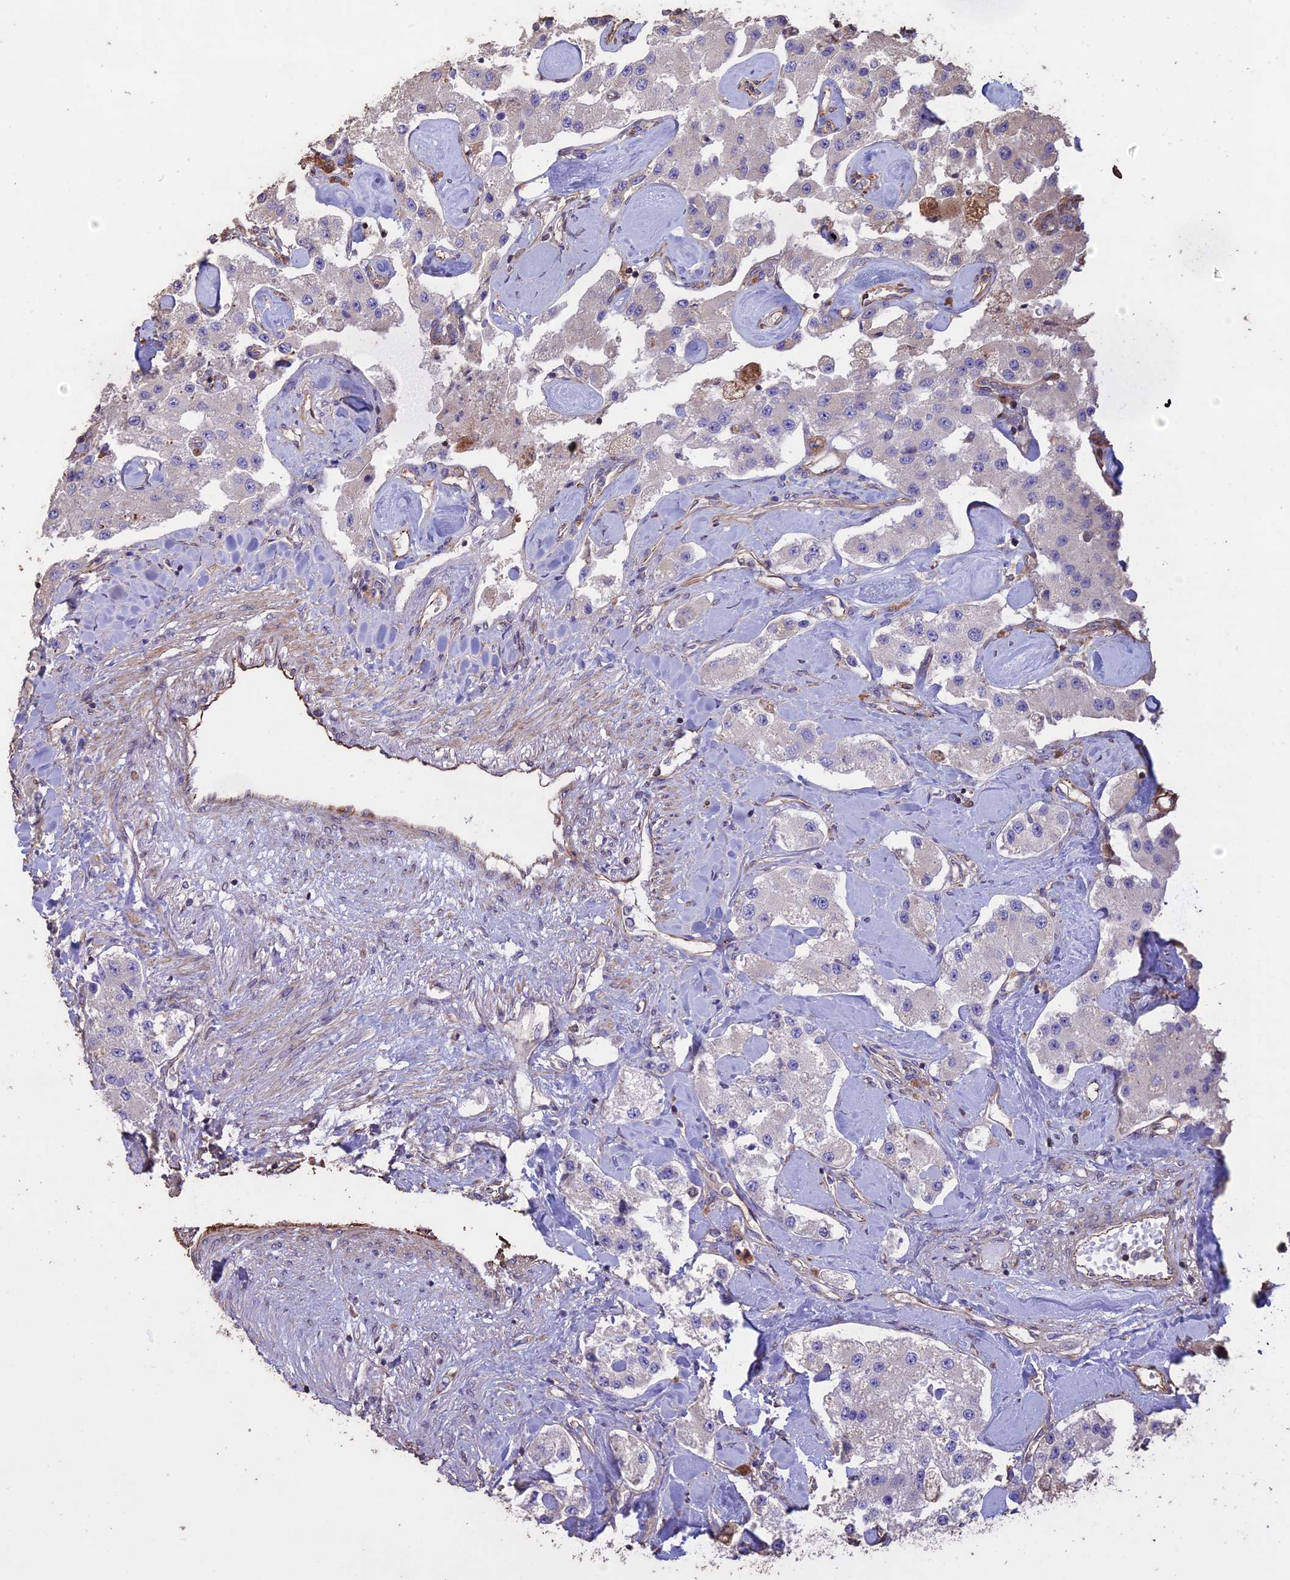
{"staining": {"intensity": "negative", "quantity": "none", "location": "none"}, "tissue": "carcinoid", "cell_type": "Tumor cells", "image_type": "cancer", "snomed": [{"axis": "morphology", "description": "Carcinoid, malignant, NOS"}, {"axis": "topography", "description": "Pancreas"}], "caption": "DAB (3,3'-diaminobenzidine) immunohistochemical staining of carcinoid reveals no significant staining in tumor cells. (Stains: DAB (3,3'-diaminobenzidine) immunohistochemistry with hematoxylin counter stain, Microscopy: brightfield microscopy at high magnification).", "gene": "CCDC148", "patient": {"sex": "male", "age": 41}}